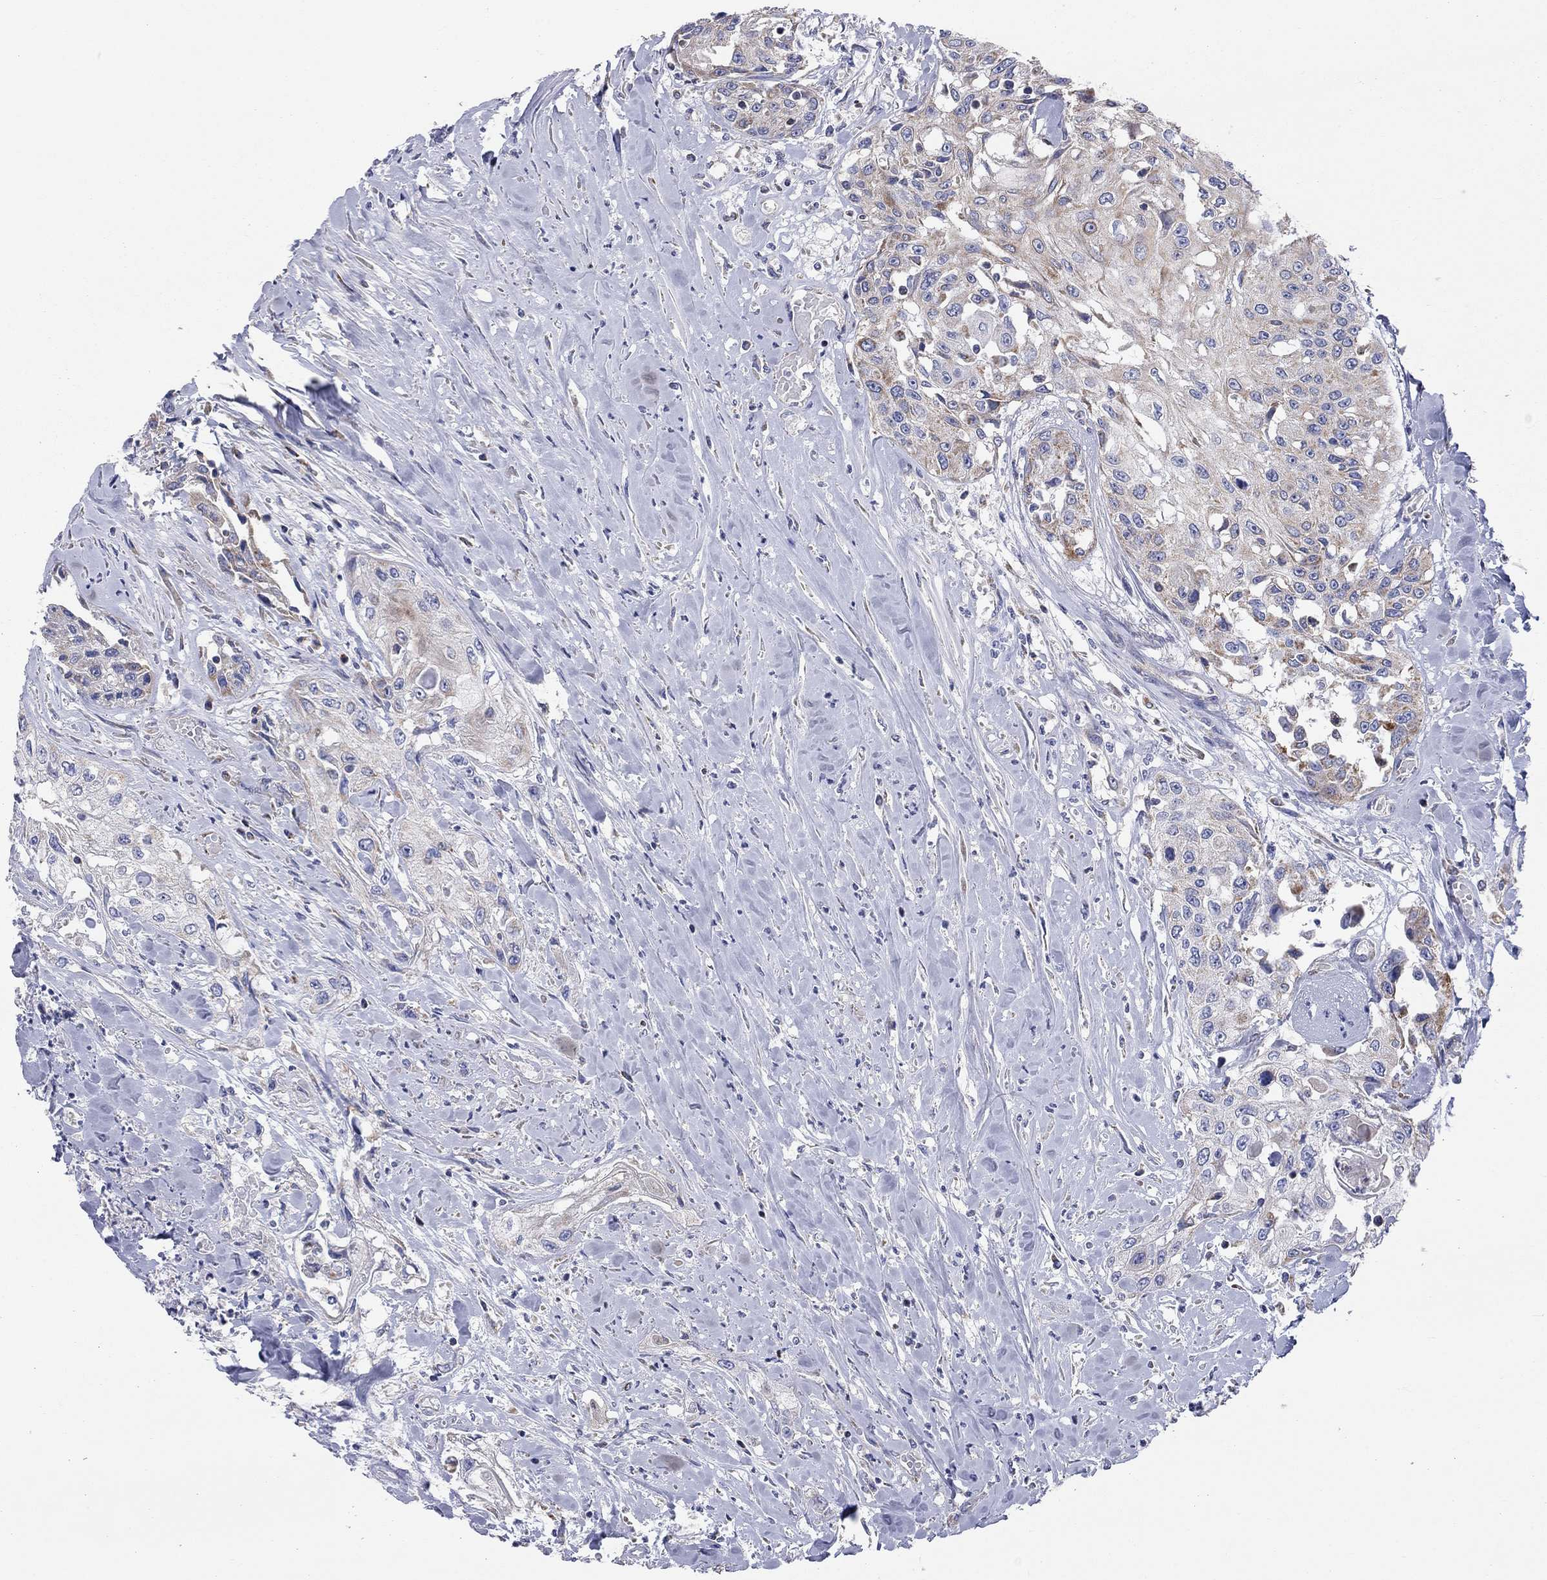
{"staining": {"intensity": "moderate", "quantity": "<25%", "location": "cytoplasmic/membranous"}, "tissue": "head and neck cancer", "cell_type": "Tumor cells", "image_type": "cancer", "snomed": [{"axis": "morphology", "description": "Normal tissue, NOS"}, {"axis": "morphology", "description": "Squamous cell carcinoma, NOS"}, {"axis": "topography", "description": "Oral tissue"}, {"axis": "topography", "description": "Peripheral nerve tissue"}, {"axis": "topography", "description": "Head-Neck"}], "caption": "Immunohistochemistry (IHC) photomicrograph of neoplastic tissue: human squamous cell carcinoma (head and neck) stained using immunohistochemistry (IHC) reveals low levels of moderate protein expression localized specifically in the cytoplasmic/membranous of tumor cells, appearing as a cytoplasmic/membranous brown color.", "gene": "RCAN1", "patient": {"sex": "female", "age": 59}}